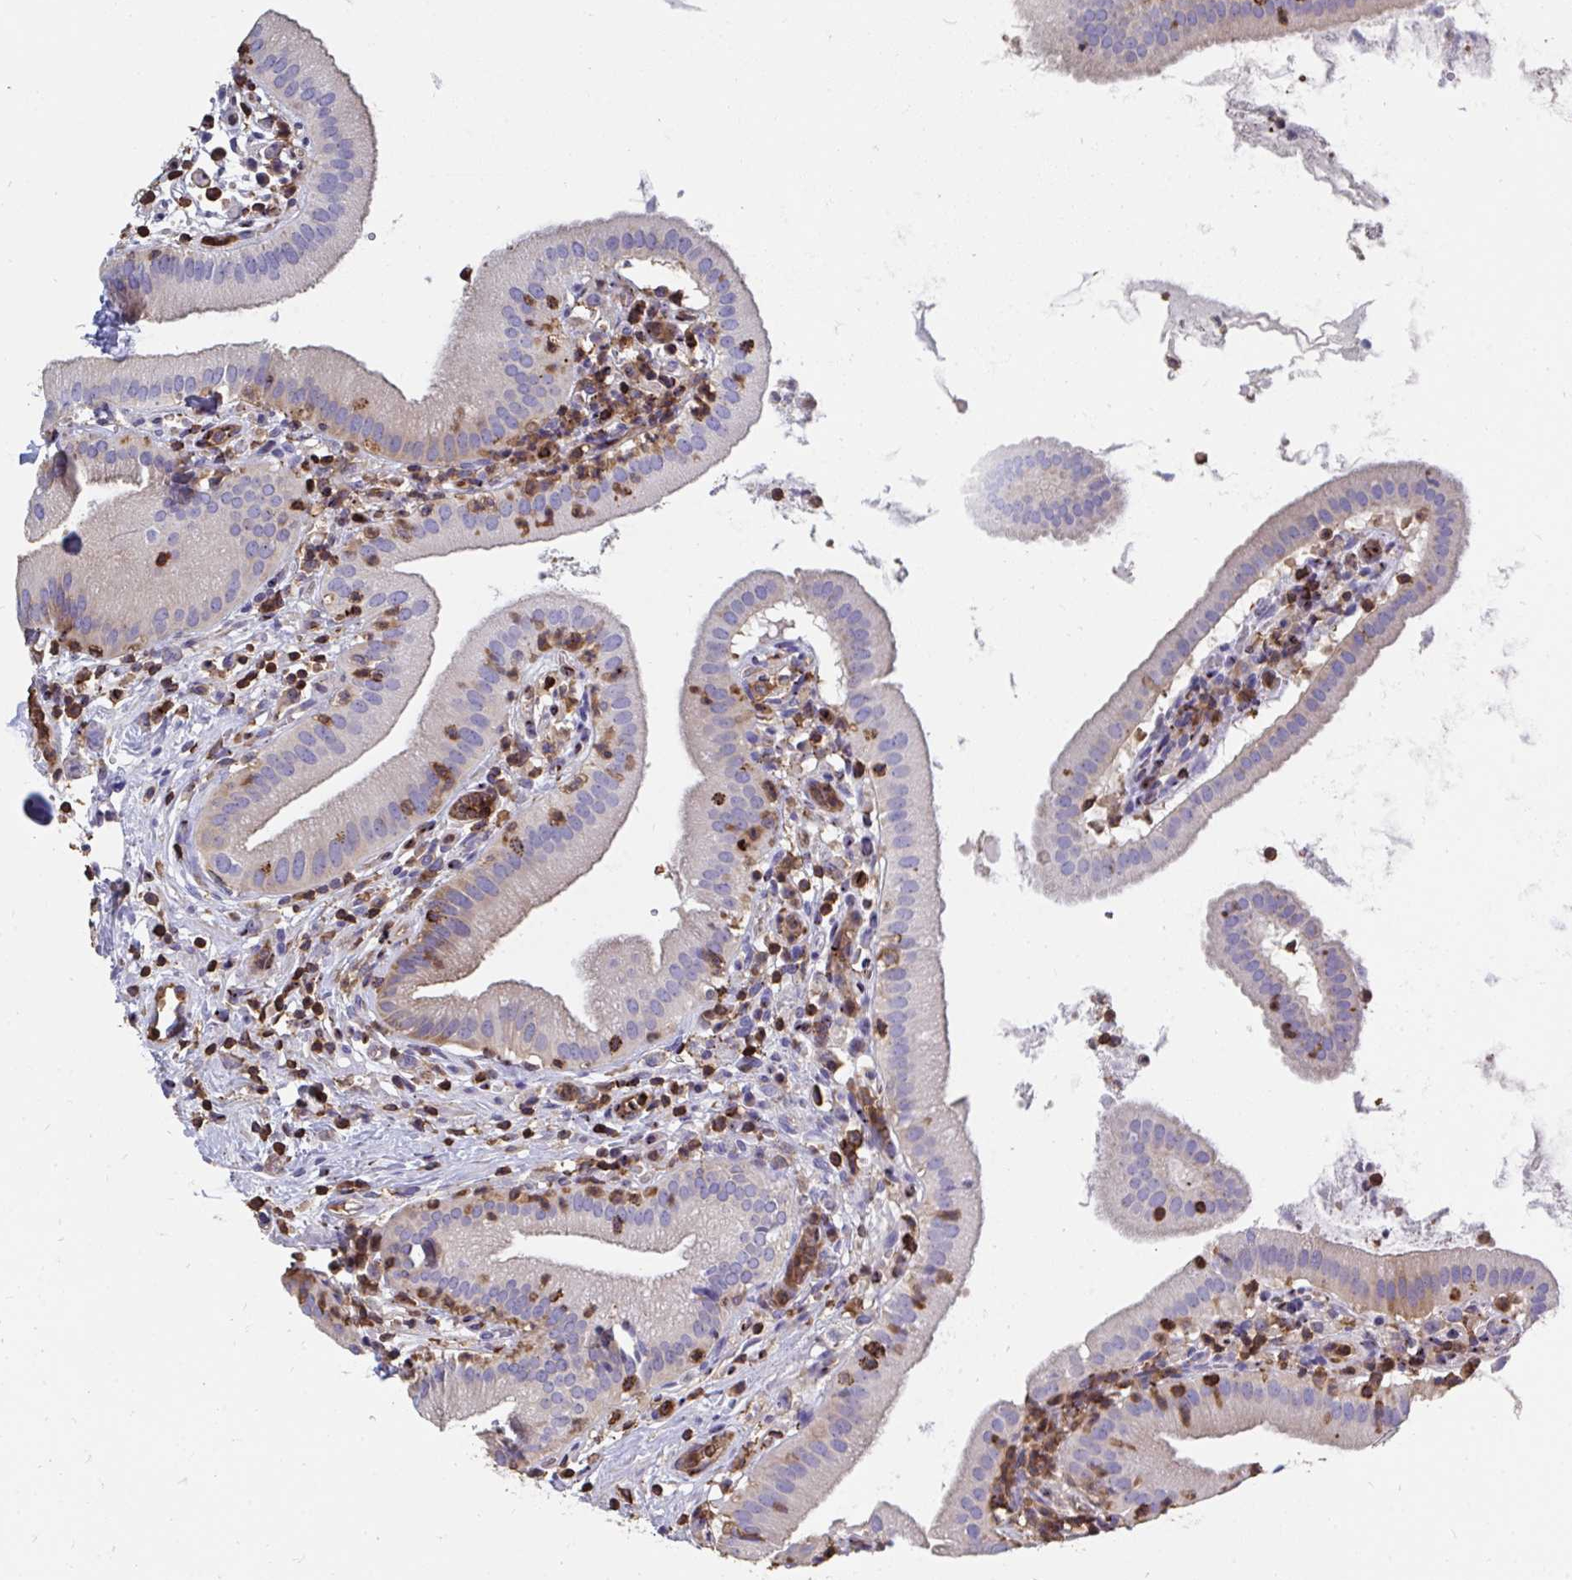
{"staining": {"intensity": "moderate", "quantity": "<25%", "location": "cytoplasmic/membranous"}, "tissue": "gallbladder", "cell_type": "Glandular cells", "image_type": "normal", "snomed": [{"axis": "morphology", "description": "Normal tissue, NOS"}, {"axis": "topography", "description": "Gallbladder"}], "caption": "Glandular cells show low levels of moderate cytoplasmic/membranous expression in approximately <25% of cells in benign human gallbladder. (Brightfield microscopy of DAB IHC at high magnification).", "gene": "CFL1", "patient": {"sex": "female", "age": 65}}